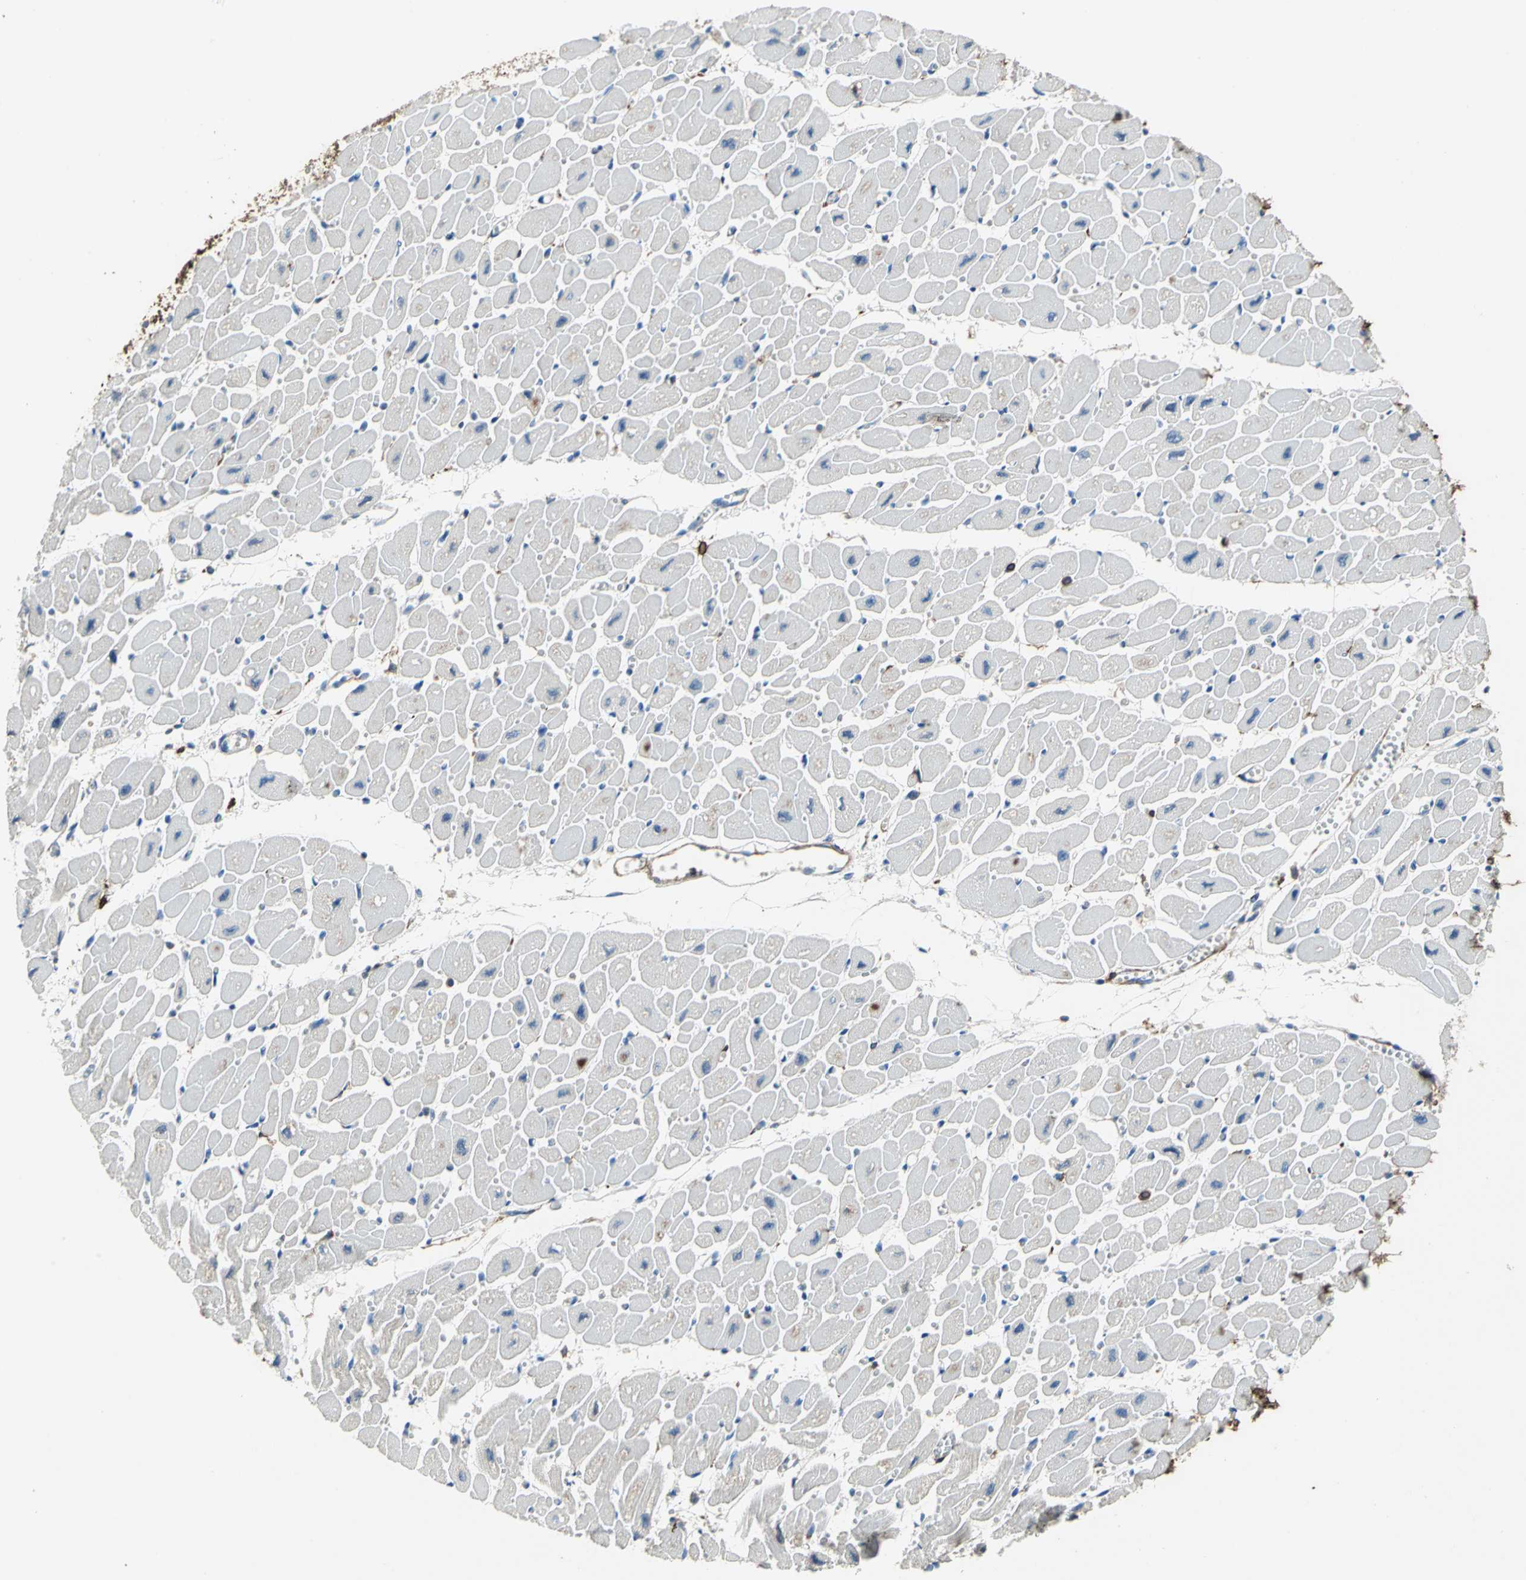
{"staining": {"intensity": "negative", "quantity": "none", "location": "none"}, "tissue": "heart muscle", "cell_type": "Cardiomyocytes", "image_type": "normal", "snomed": [{"axis": "morphology", "description": "Normal tissue, NOS"}, {"axis": "topography", "description": "Heart"}], "caption": "Immunohistochemical staining of benign human heart muscle shows no significant expression in cardiomyocytes.", "gene": "CD44", "patient": {"sex": "female", "age": 54}}